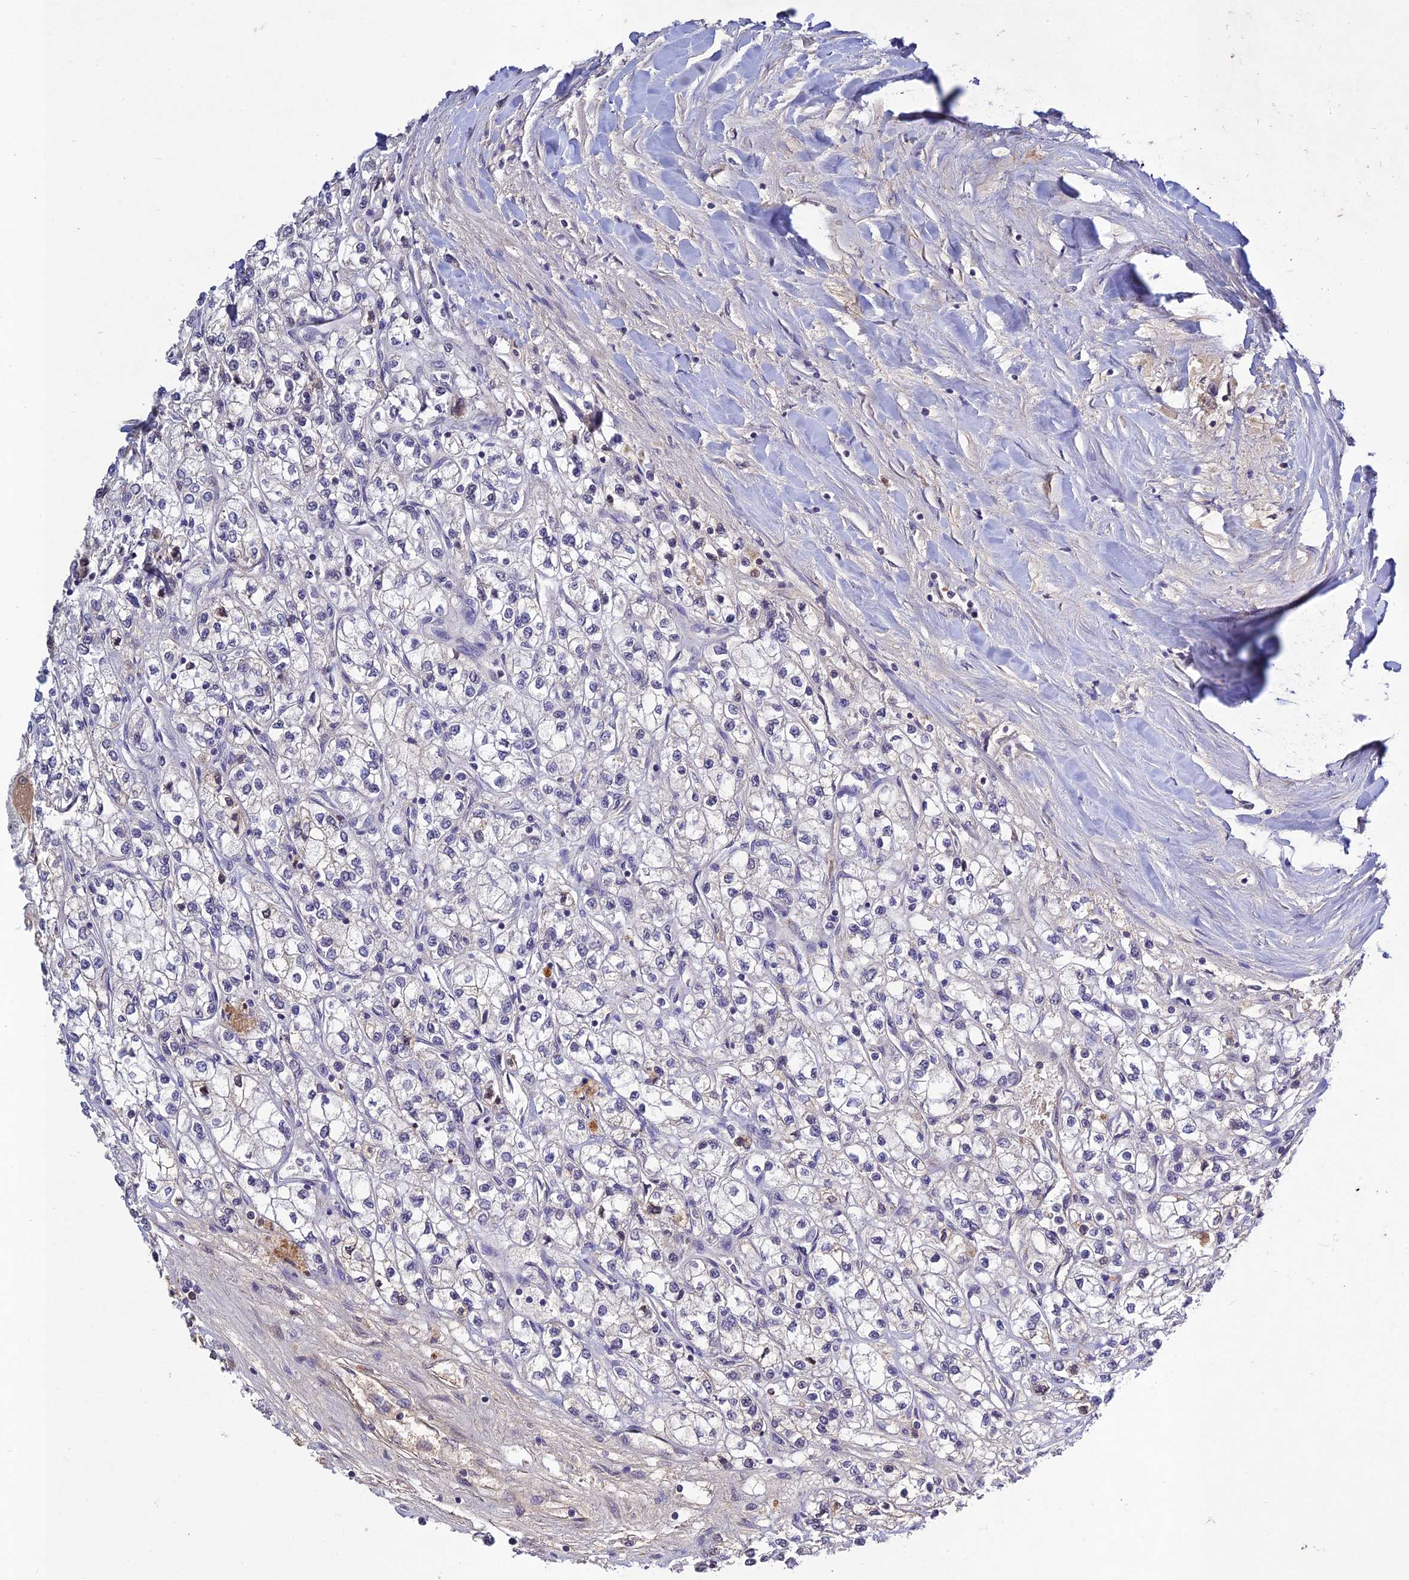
{"staining": {"intensity": "negative", "quantity": "none", "location": "none"}, "tissue": "renal cancer", "cell_type": "Tumor cells", "image_type": "cancer", "snomed": [{"axis": "morphology", "description": "Adenocarcinoma, NOS"}, {"axis": "topography", "description": "Kidney"}], "caption": "Tumor cells are negative for protein expression in human renal cancer (adenocarcinoma).", "gene": "CHST5", "patient": {"sex": "male", "age": 80}}